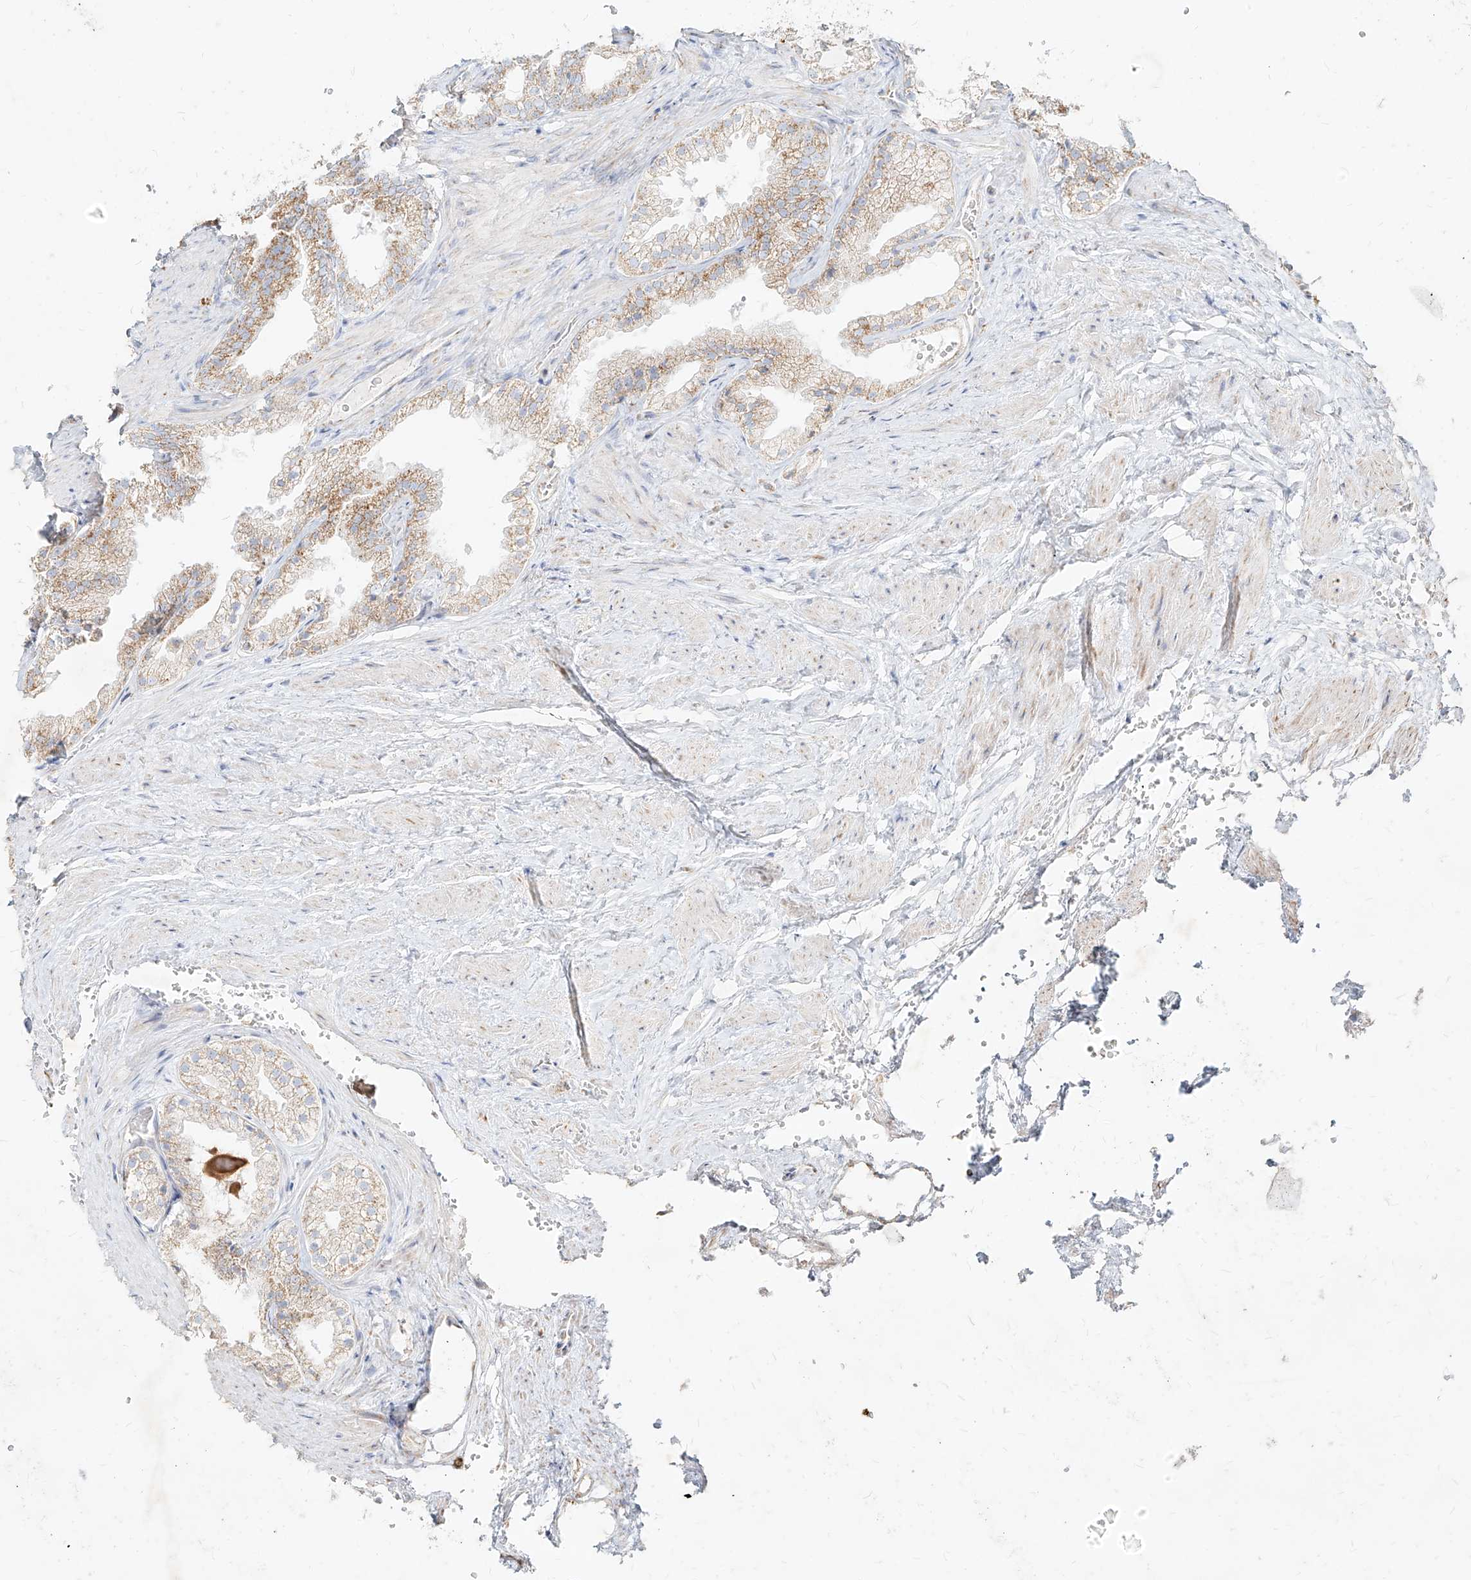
{"staining": {"intensity": "moderate", "quantity": "25%-75%", "location": "cytoplasmic/membranous"}, "tissue": "prostate", "cell_type": "Glandular cells", "image_type": "normal", "snomed": [{"axis": "morphology", "description": "Normal tissue, NOS"}, {"axis": "topography", "description": "Prostate"}], "caption": "Glandular cells exhibit moderate cytoplasmic/membranous expression in about 25%-75% of cells in normal prostate.", "gene": "MTX2", "patient": {"sex": "male", "age": 76}}